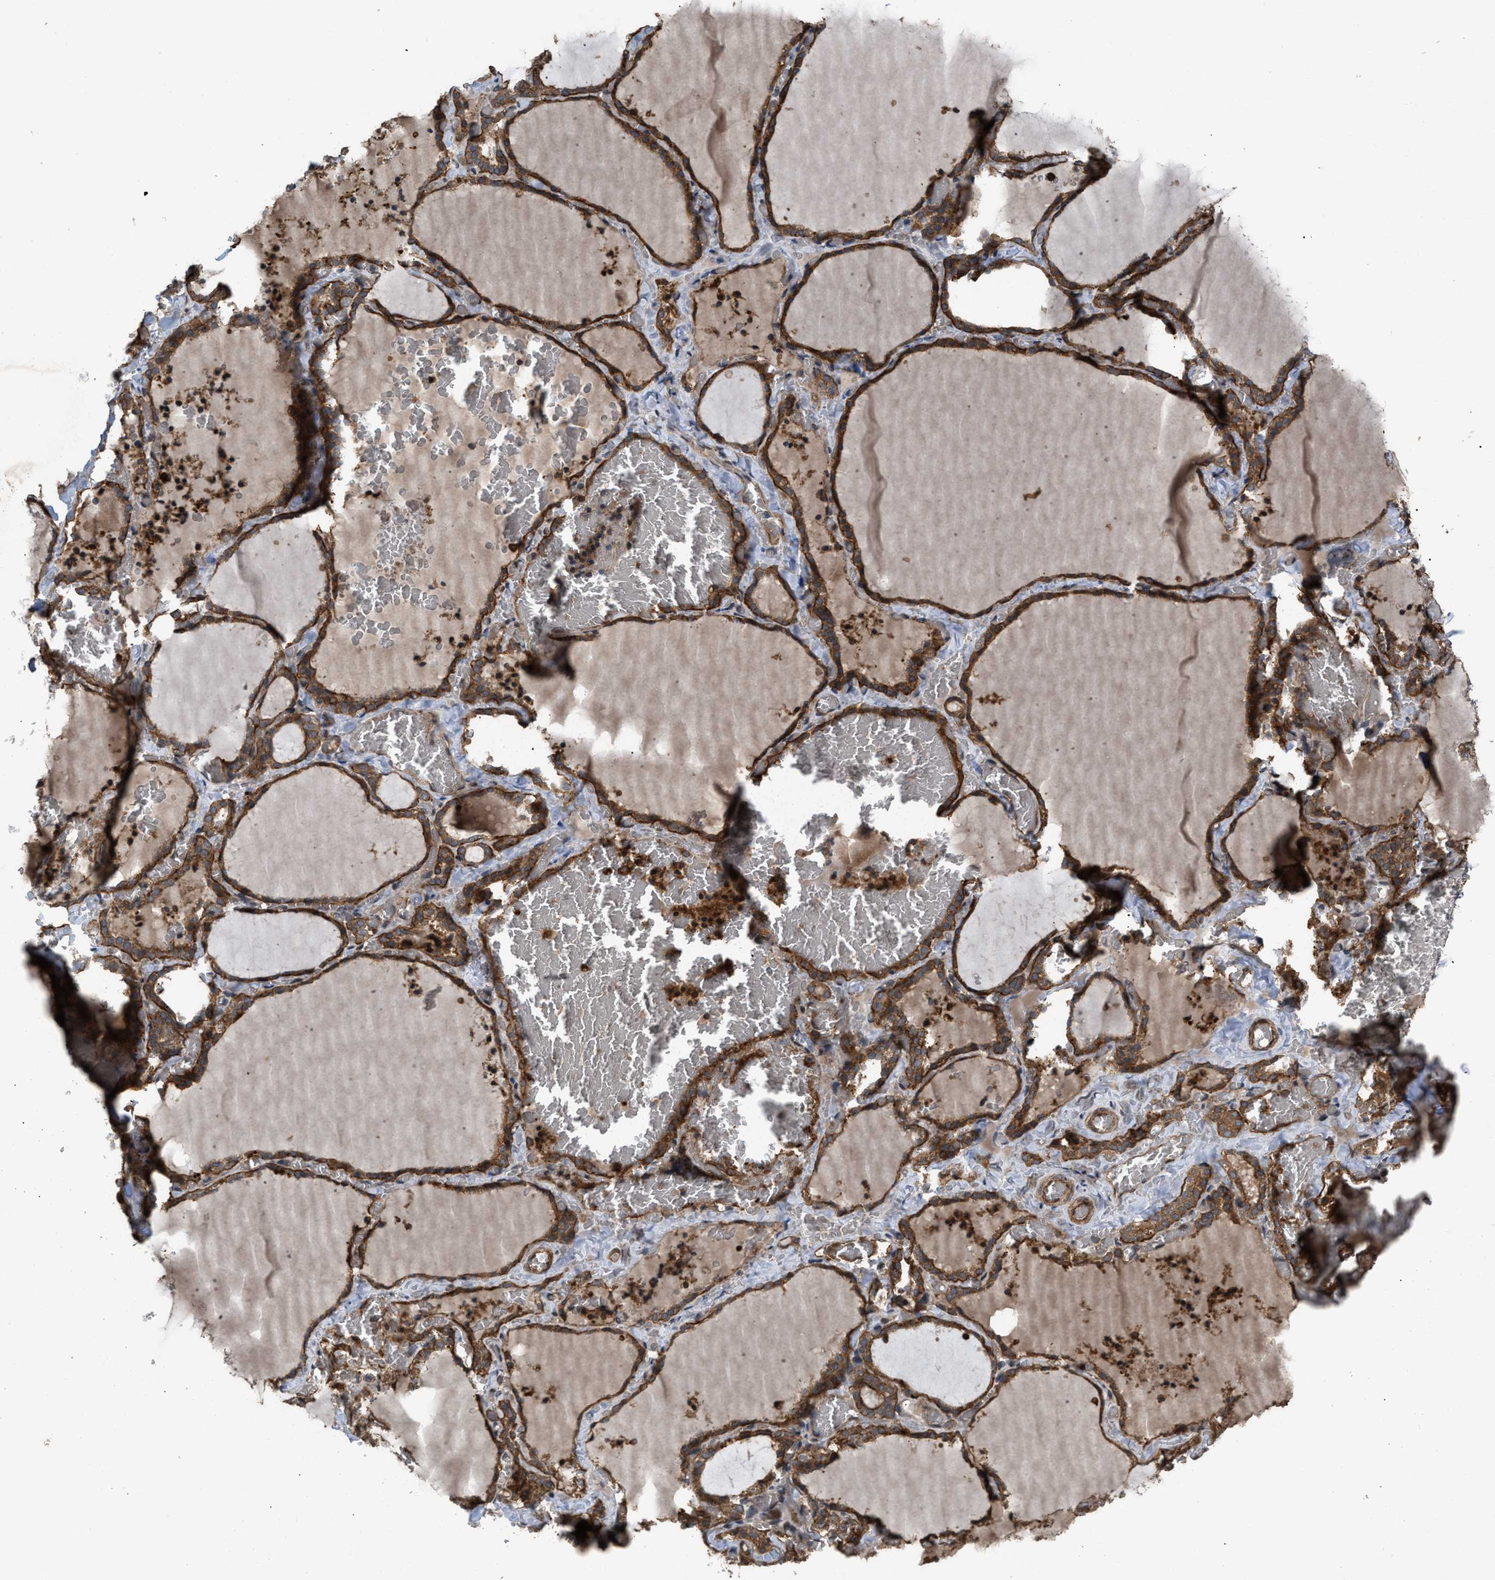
{"staining": {"intensity": "strong", "quantity": ">75%", "location": "cytoplasmic/membranous"}, "tissue": "thyroid gland", "cell_type": "Glandular cells", "image_type": "normal", "snomed": [{"axis": "morphology", "description": "Normal tissue, NOS"}, {"axis": "topography", "description": "Thyroid gland"}], "caption": "A micrograph showing strong cytoplasmic/membranous expression in about >75% of glandular cells in normal thyroid gland, as visualized by brown immunohistochemical staining.", "gene": "UTRN", "patient": {"sex": "female", "age": 22}}